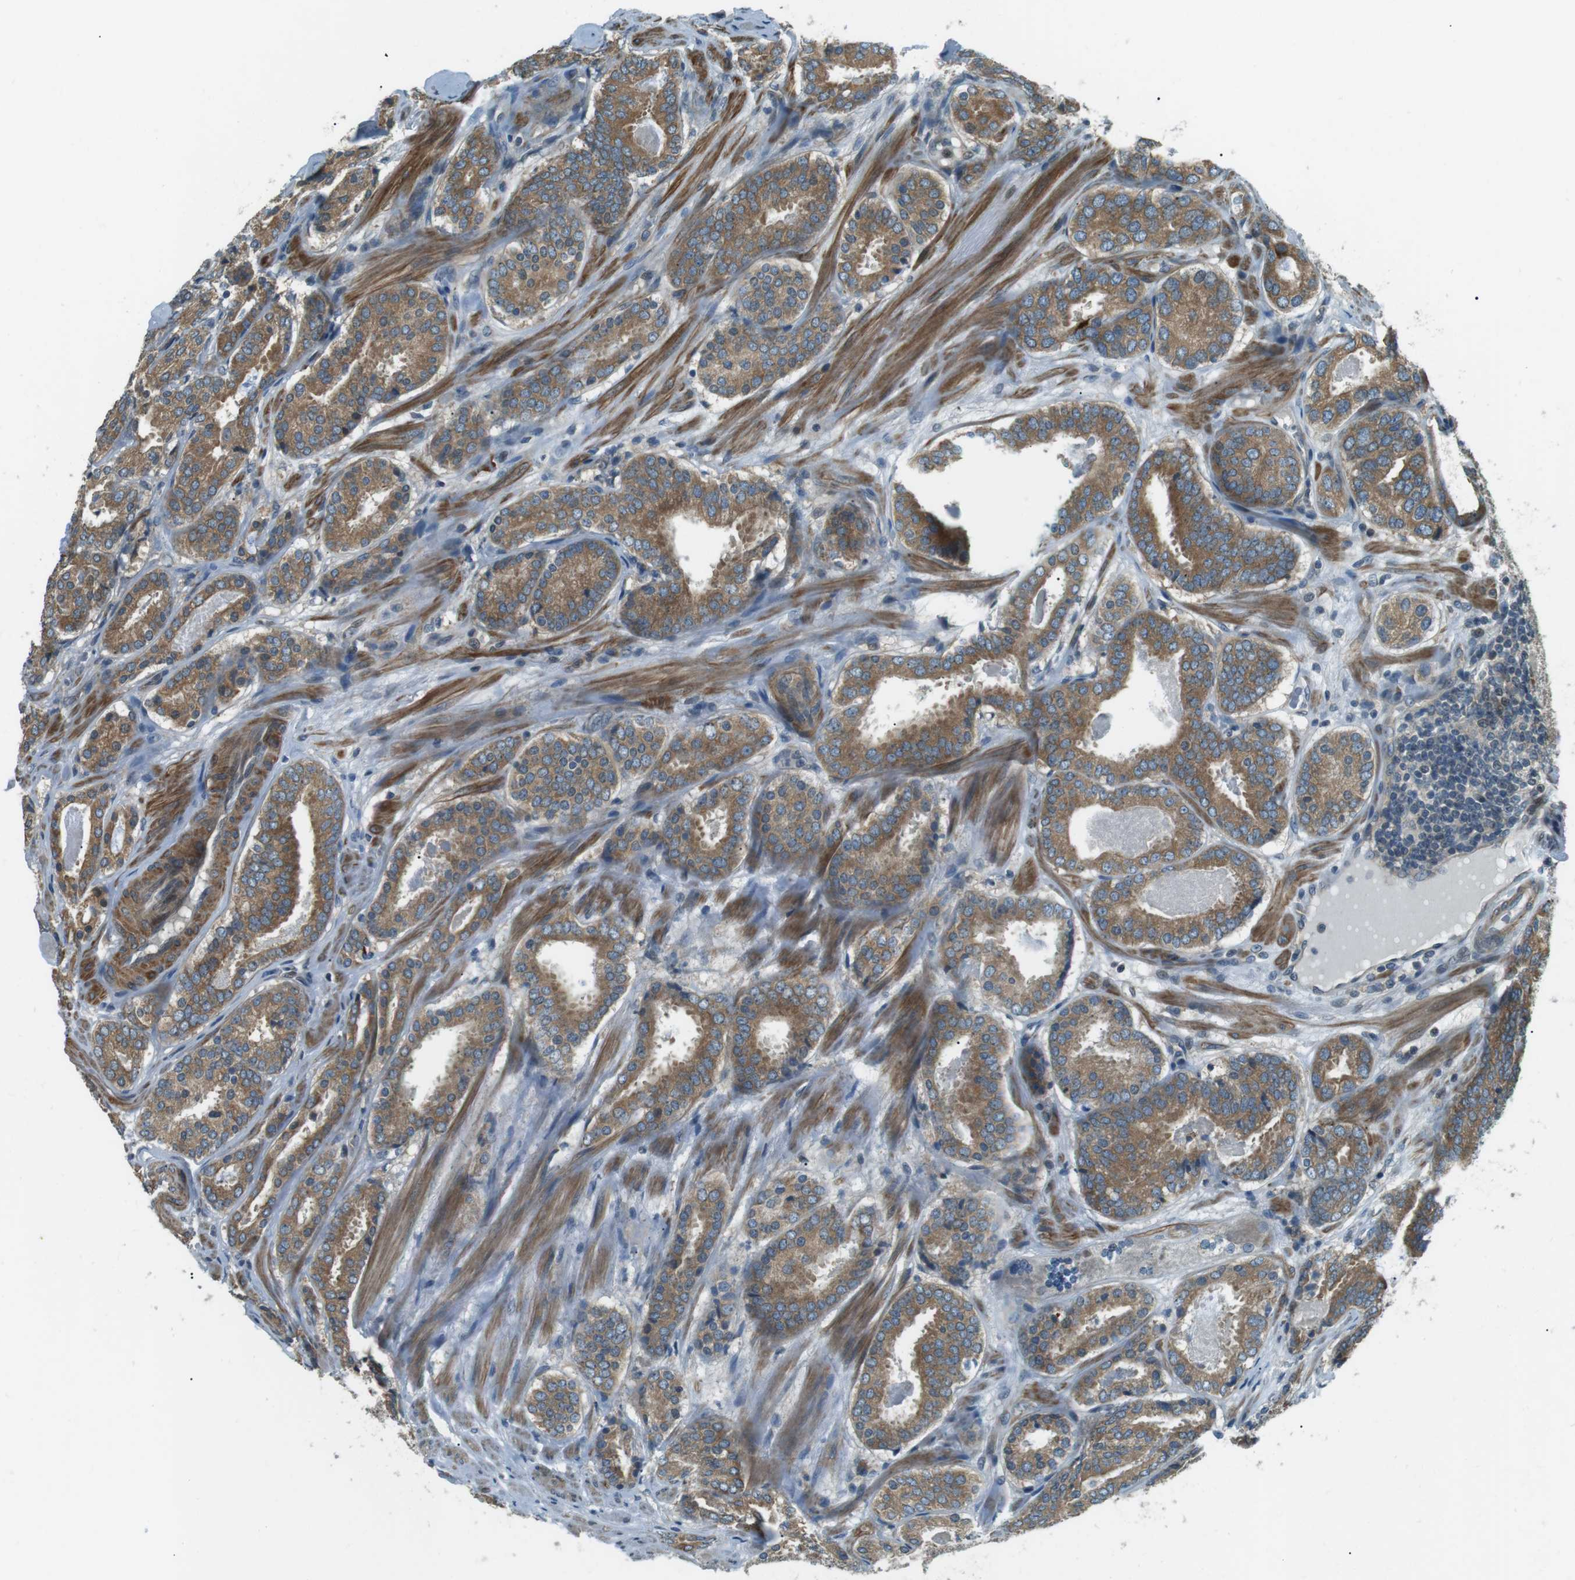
{"staining": {"intensity": "moderate", "quantity": ">75%", "location": "cytoplasmic/membranous"}, "tissue": "prostate cancer", "cell_type": "Tumor cells", "image_type": "cancer", "snomed": [{"axis": "morphology", "description": "Adenocarcinoma, Low grade"}, {"axis": "topography", "description": "Prostate"}], "caption": "Protein analysis of prostate cancer (low-grade adenocarcinoma) tissue shows moderate cytoplasmic/membranous expression in approximately >75% of tumor cells. The protein of interest is stained brown, and the nuclei are stained in blue (DAB IHC with brightfield microscopy, high magnification).", "gene": "TMEM74", "patient": {"sex": "male", "age": 69}}